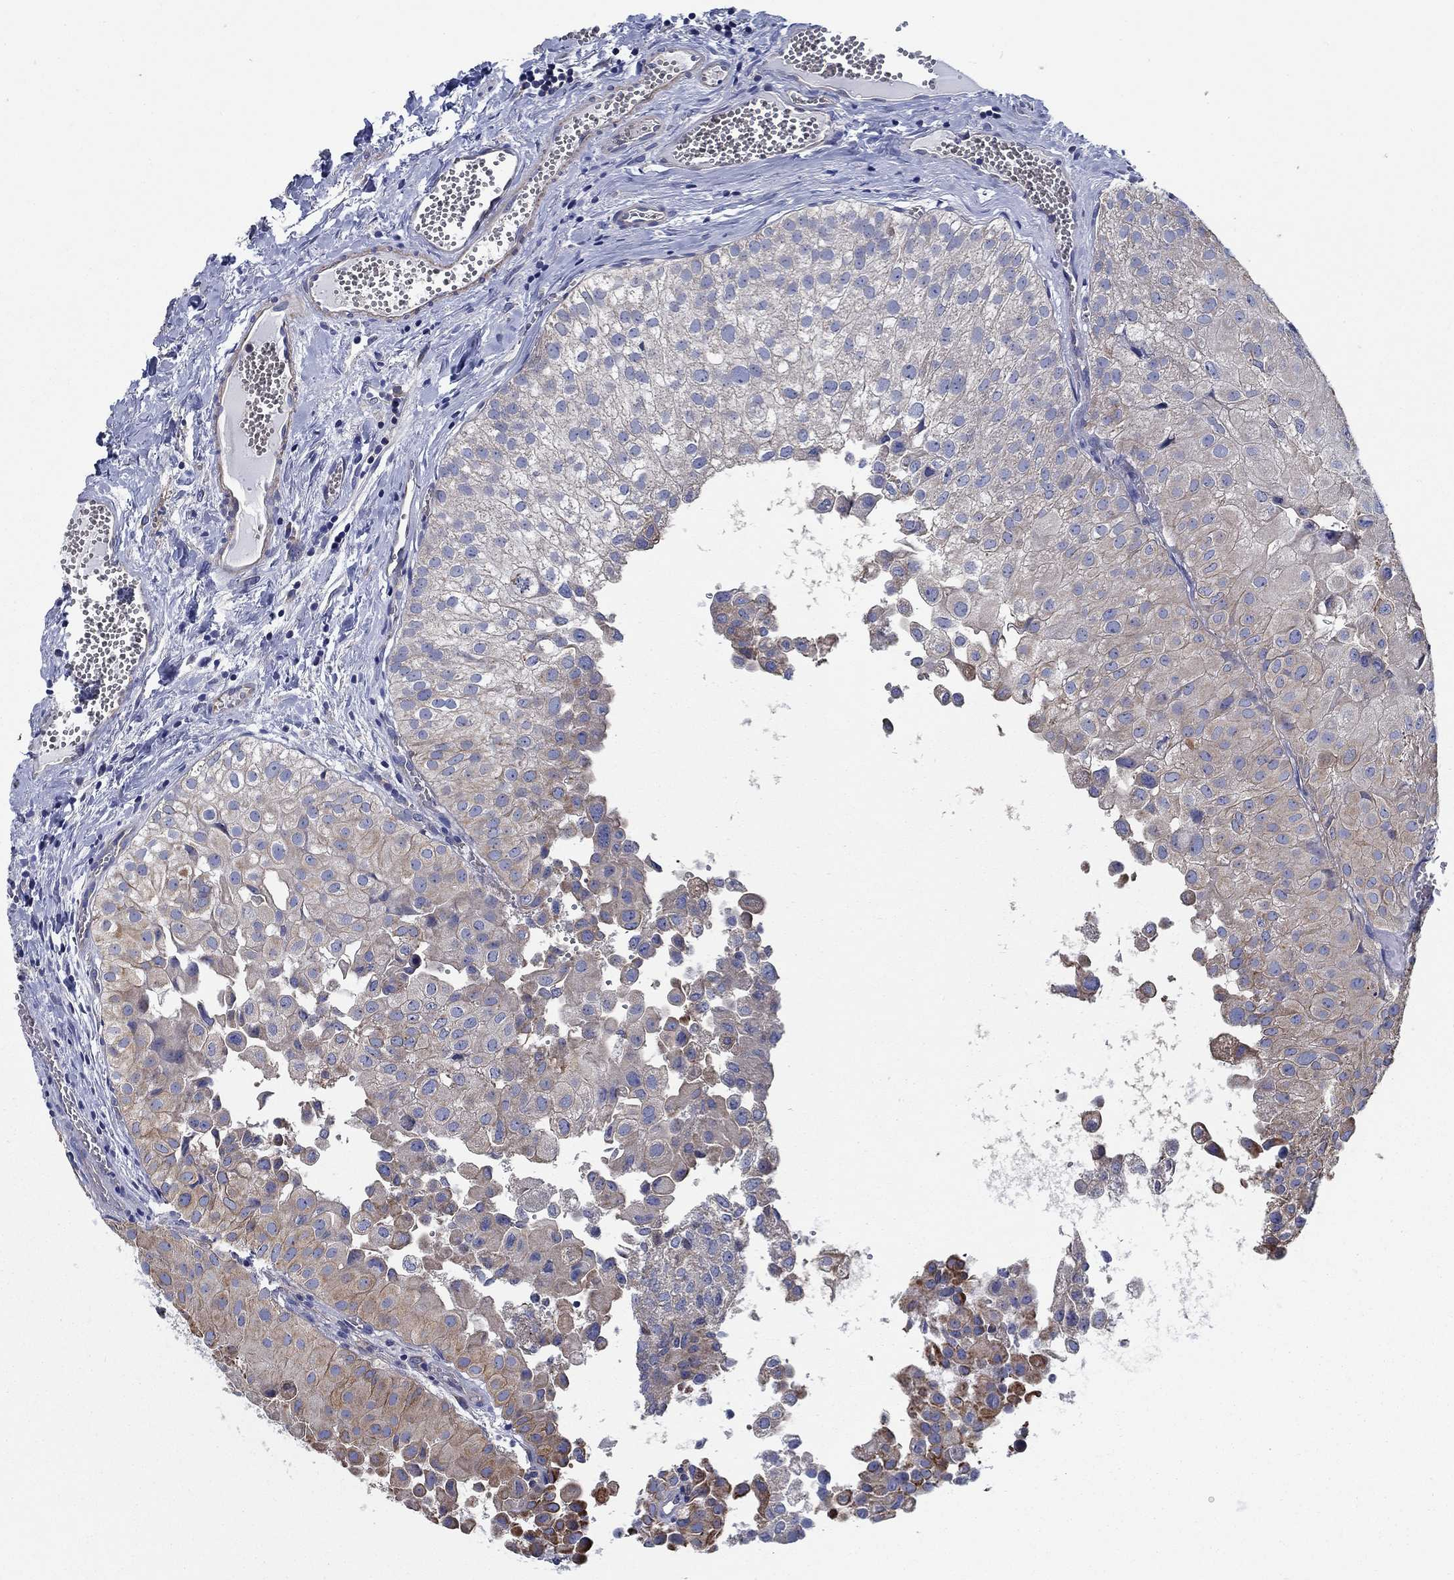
{"staining": {"intensity": "moderate", "quantity": "<25%", "location": "cytoplasmic/membranous"}, "tissue": "urothelial cancer", "cell_type": "Tumor cells", "image_type": "cancer", "snomed": [{"axis": "morphology", "description": "Urothelial carcinoma, Low grade"}, {"axis": "topography", "description": "Urinary bladder"}], "caption": "Urothelial cancer stained for a protein shows moderate cytoplasmic/membranous positivity in tumor cells.", "gene": "FMN1", "patient": {"sex": "female", "age": 78}}